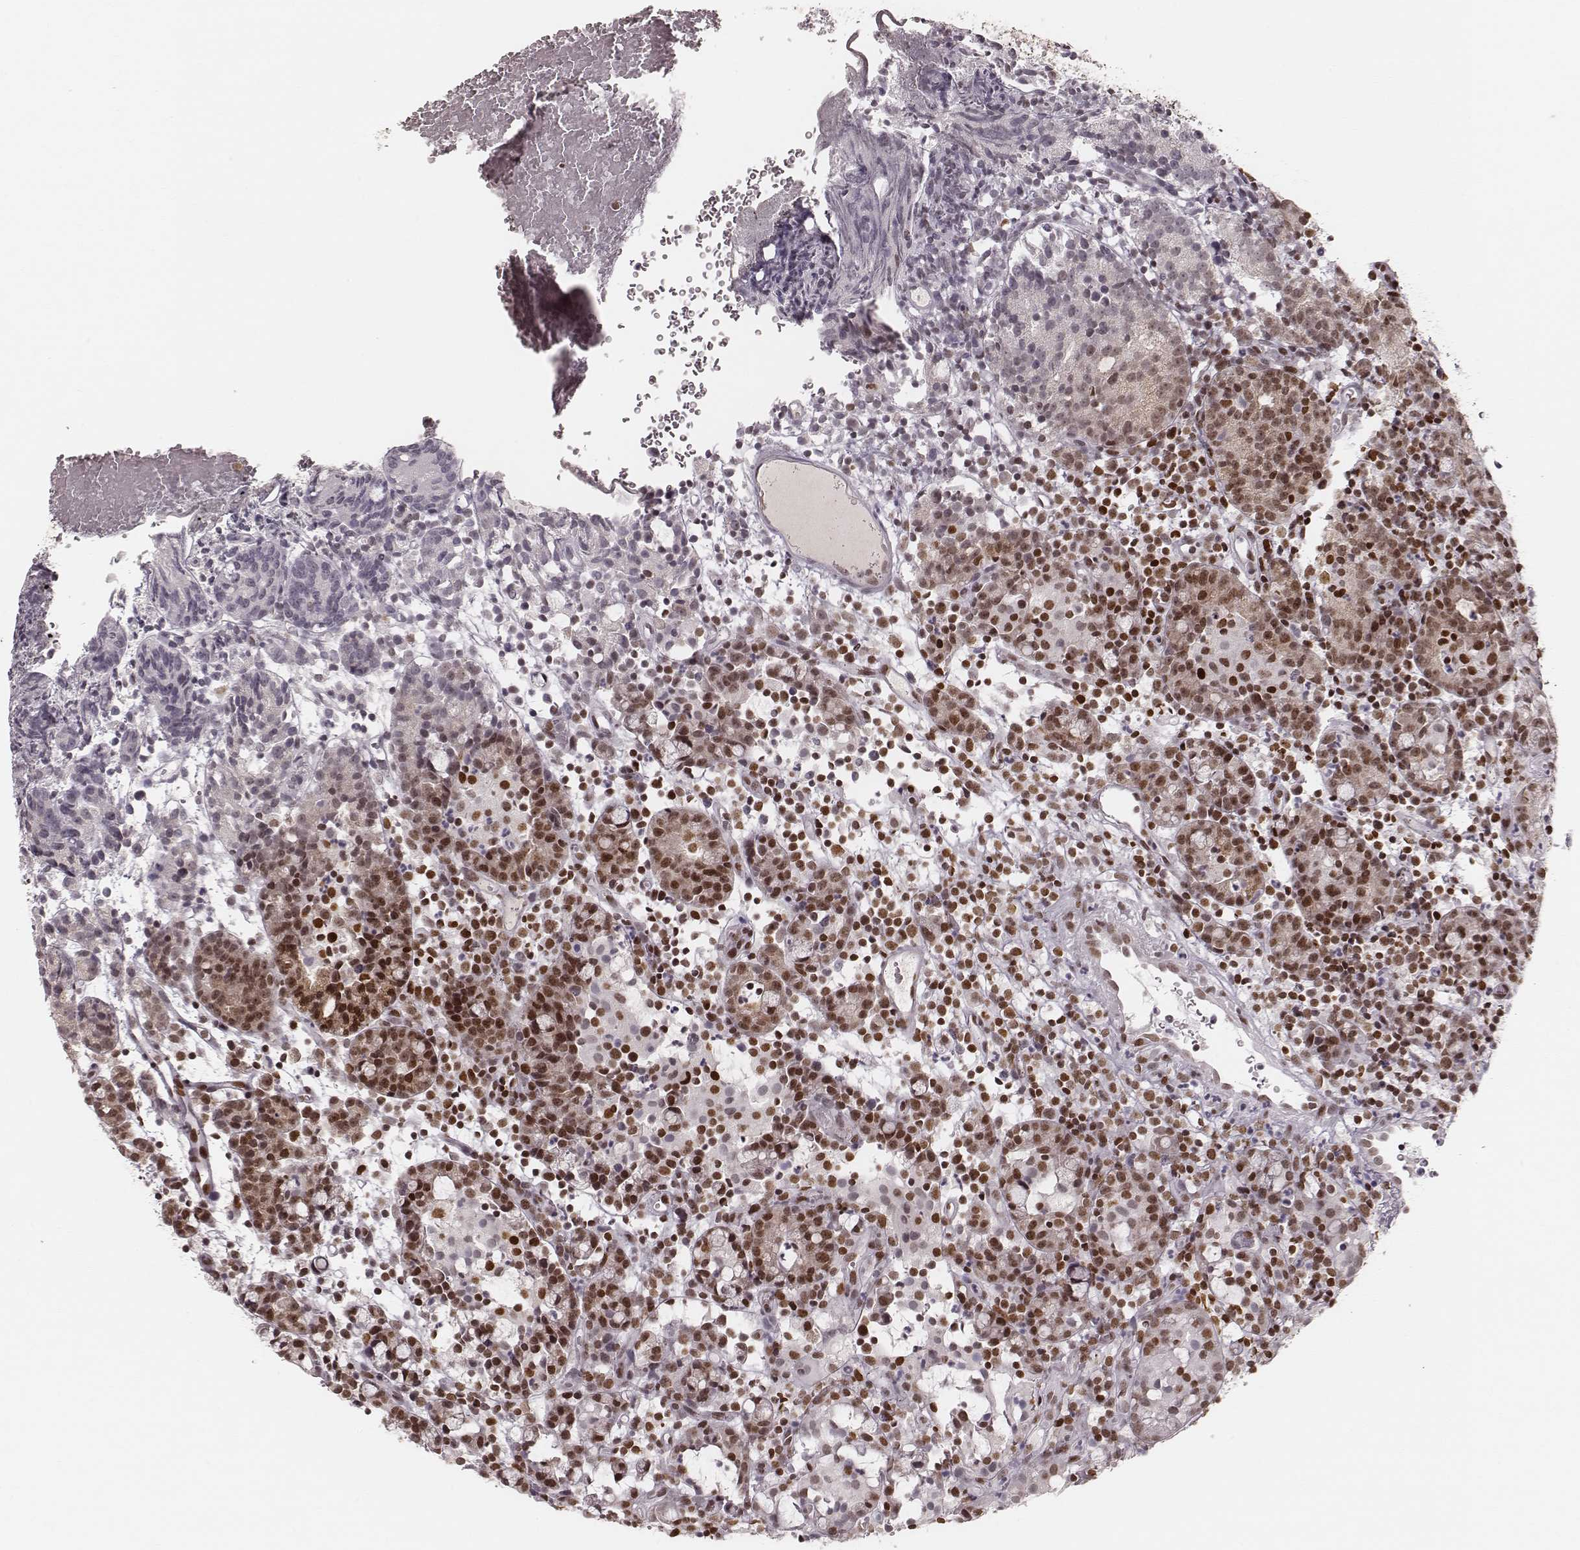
{"staining": {"intensity": "moderate", "quantity": ">75%", "location": "nuclear"}, "tissue": "prostate cancer", "cell_type": "Tumor cells", "image_type": "cancer", "snomed": [{"axis": "morphology", "description": "Adenocarcinoma, High grade"}, {"axis": "topography", "description": "Prostate"}], "caption": "Tumor cells reveal moderate nuclear staining in approximately >75% of cells in prostate cancer (high-grade adenocarcinoma).", "gene": "PARP1", "patient": {"sex": "male", "age": 53}}